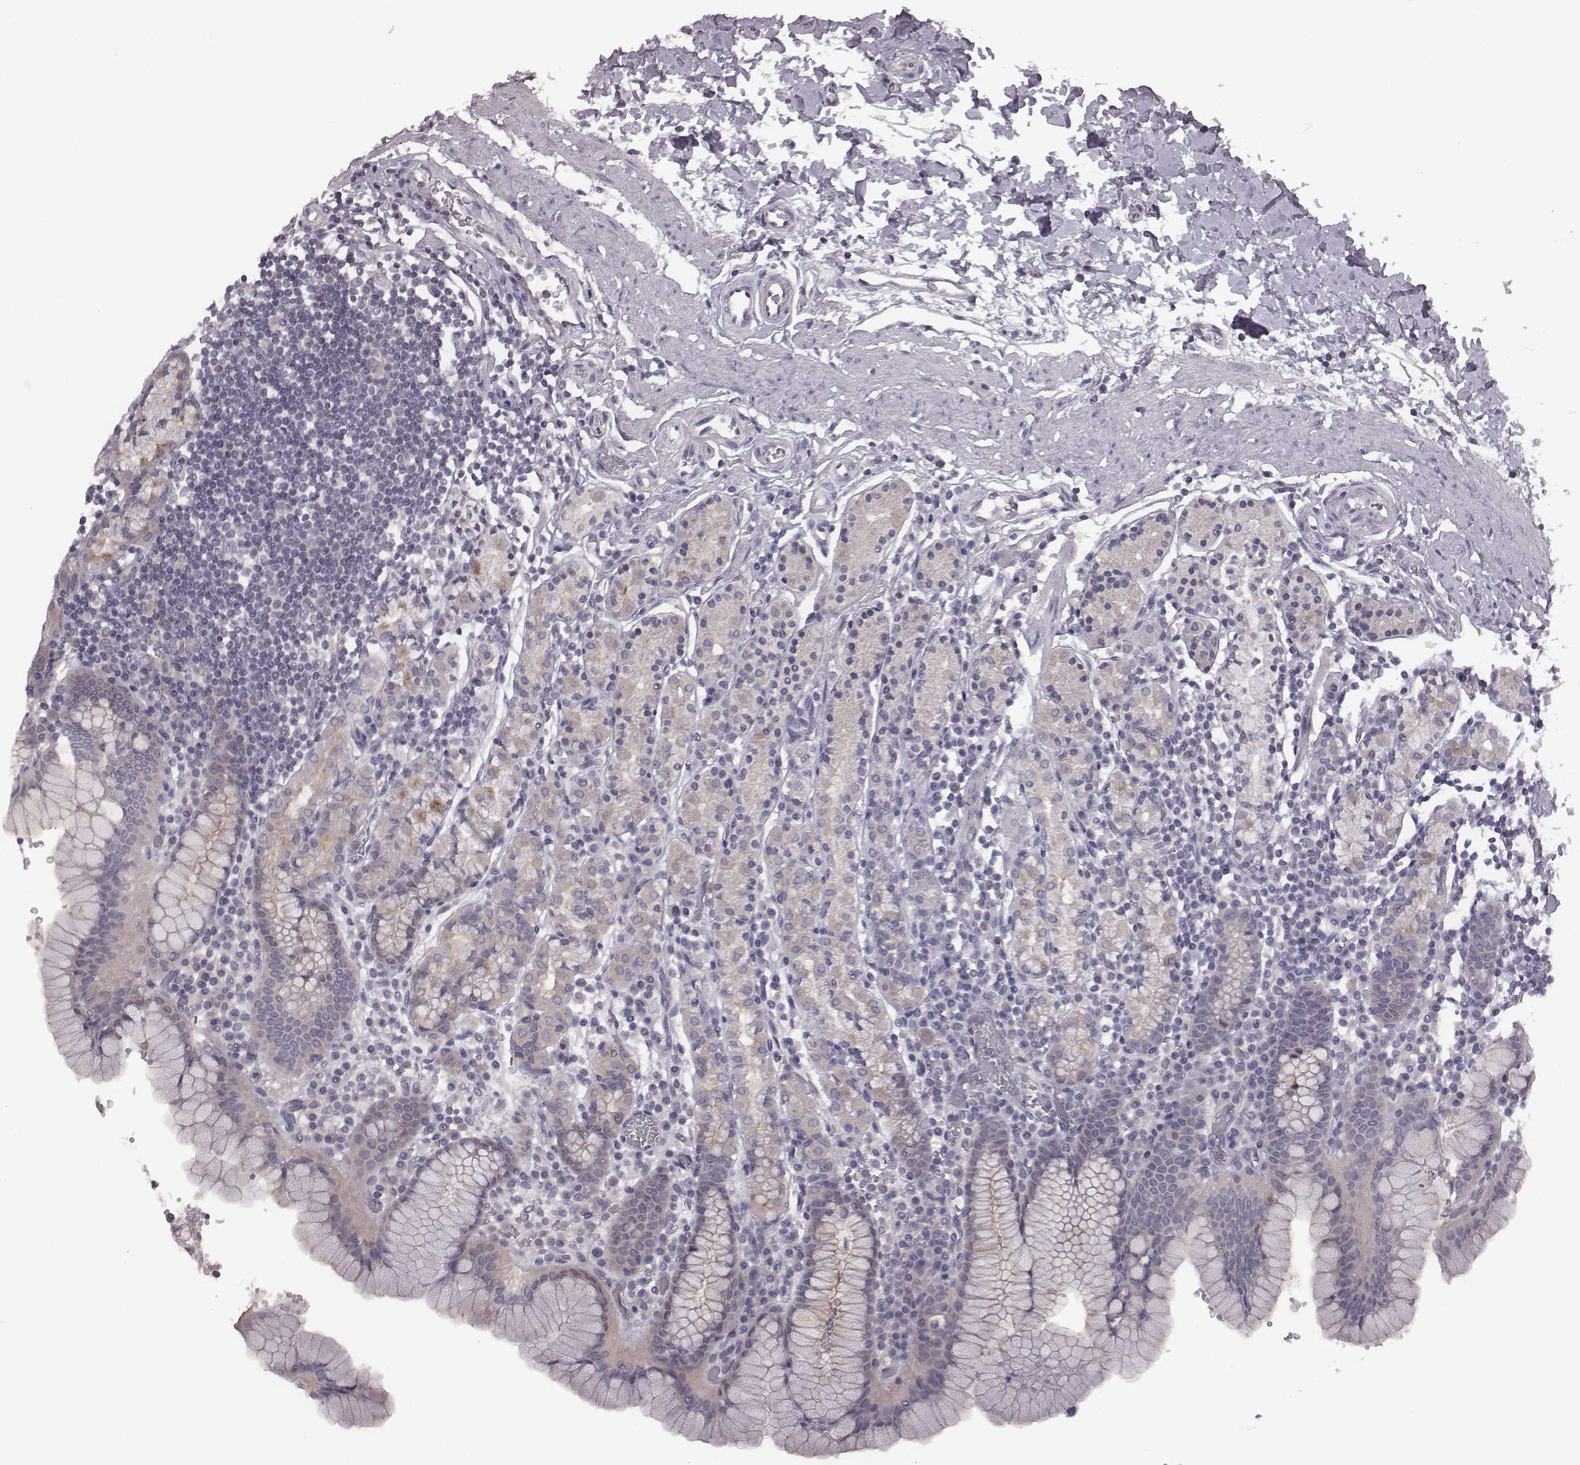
{"staining": {"intensity": "weak", "quantity": "<25%", "location": "cytoplasmic/membranous"}, "tissue": "stomach", "cell_type": "Glandular cells", "image_type": "normal", "snomed": [{"axis": "morphology", "description": "Normal tissue, NOS"}, {"axis": "topography", "description": "Stomach, upper"}, {"axis": "topography", "description": "Stomach"}], "caption": "Immunohistochemistry (IHC) micrograph of benign stomach stained for a protein (brown), which shows no staining in glandular cells. The staining was performed using DAB to visualize the protein expression in brown, while the nuclei were stained in blue with hematoxylin (Magnification: 20x).", "gene": "BICDL1", "patient": {"sex": "male", "age": 62}}